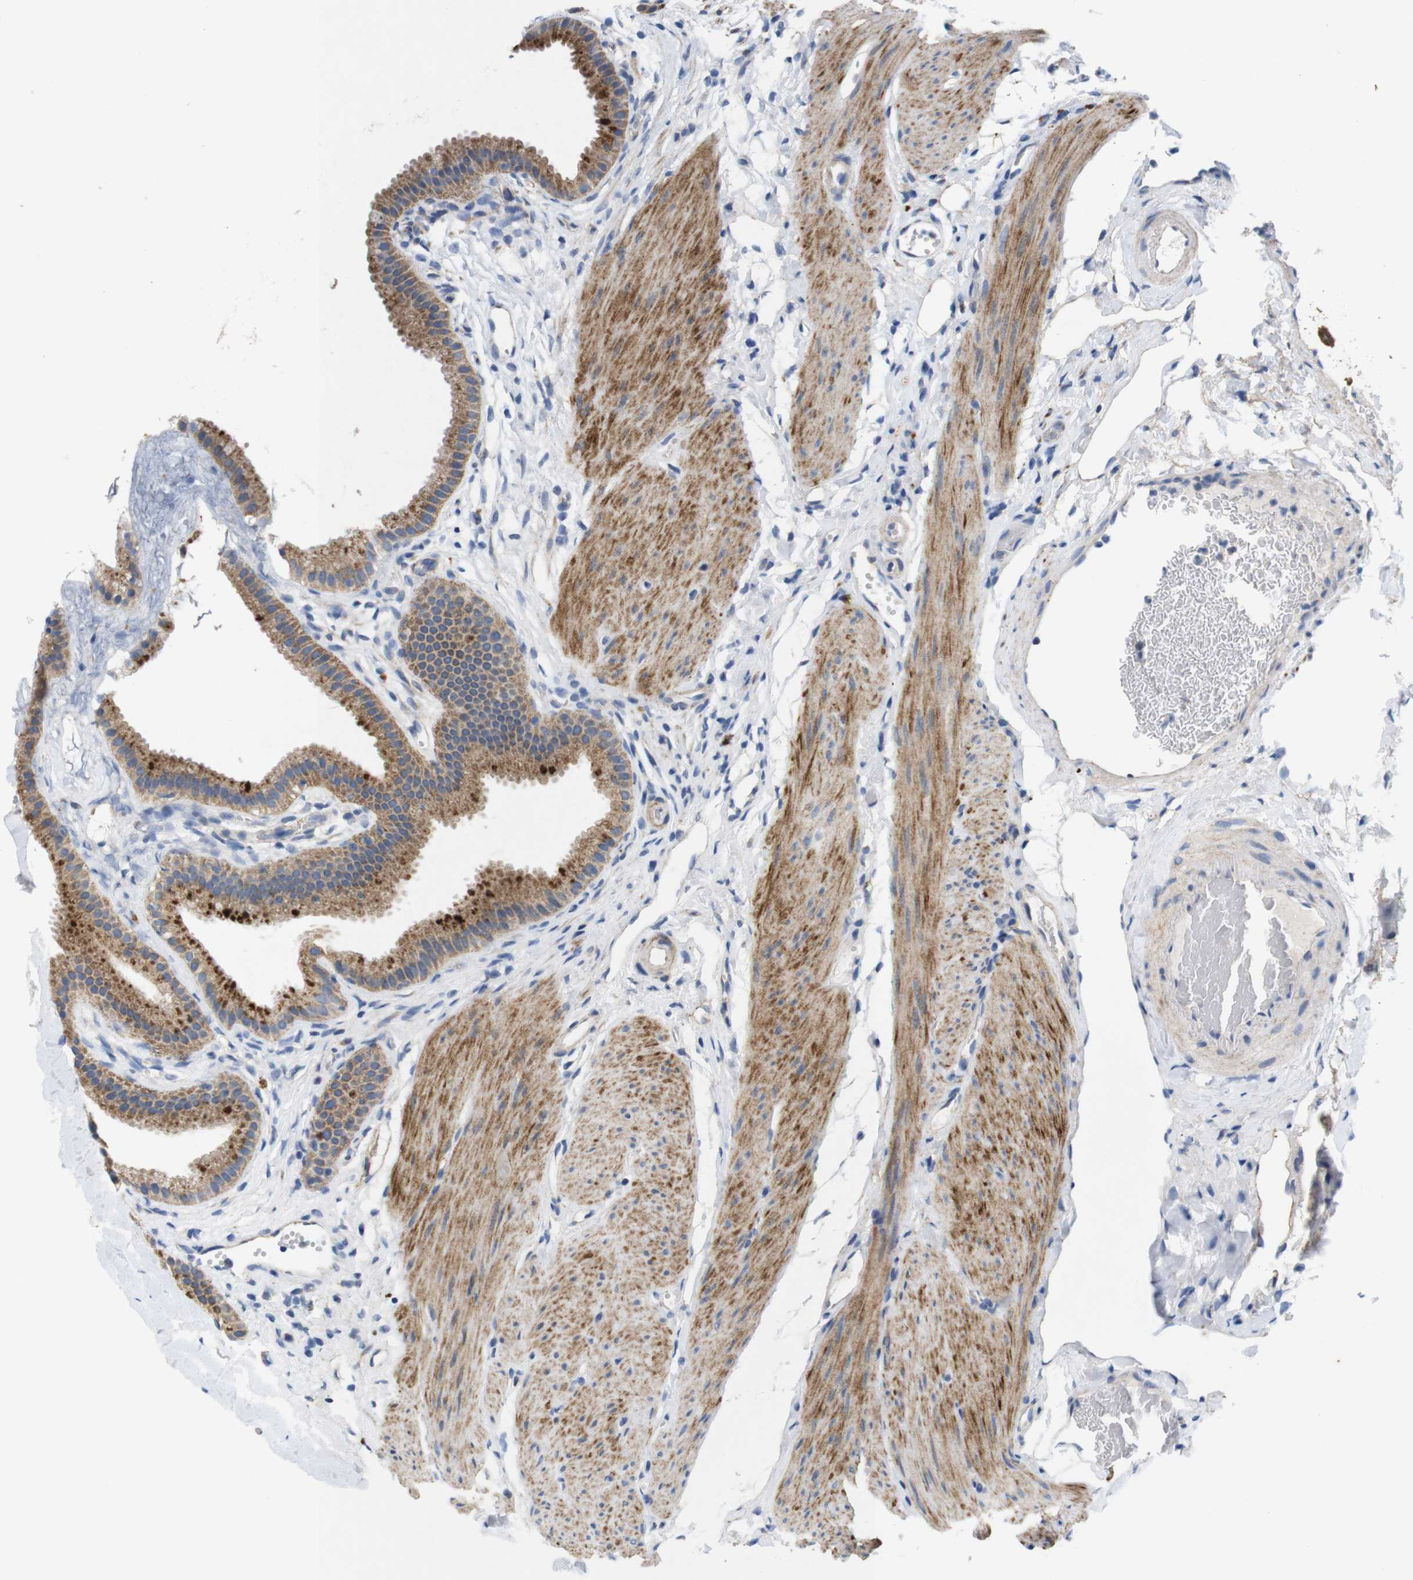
{"staining": {"intensity": "moderate", "quantity": ">75%", "location": "cytoplasmic/membranous"}, "tissue": "gallbladder", "cell_type": "Glandular cells", "image_type": "normal", "snomed": [{"axis": "morphology", "description": "Normal tissue, NOS"}, {"axis": "topography", "description": "Gallbladder"}], "caption": "Moderate cytoplasmic/membranous positivity is present in approximately >75% of glandular cells in normal gallbladder. (brown staining indicates protein expression, while blue staining denotes nuclei).", "gene": "F2RL1", "patient": {"sex": "female", "age": 64}}